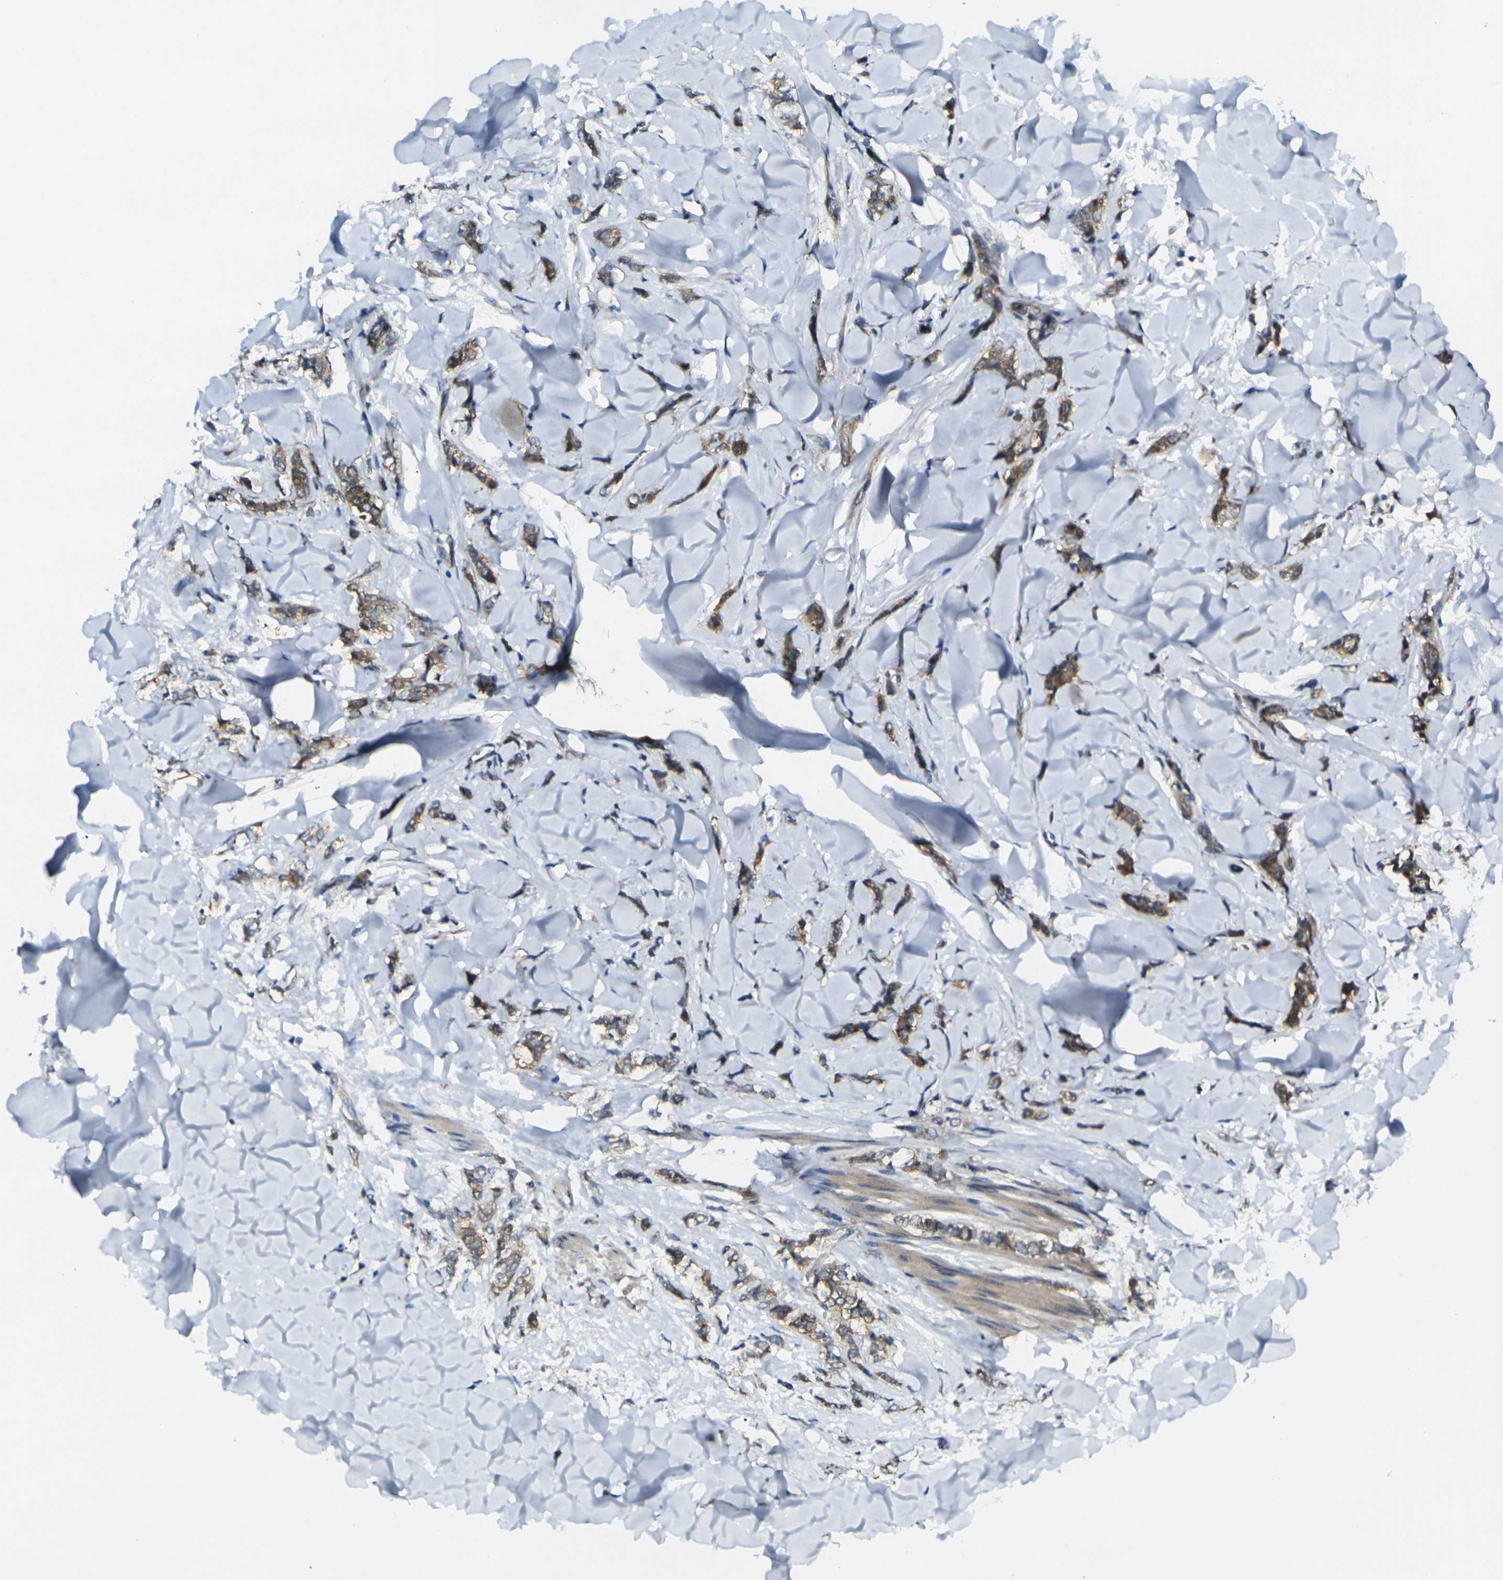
{"staining": {"intensity": "moderate", "quantity": ">75%", "location": "cytoplasmic/membranous"}, "tissue": "breast cancer", "cell_type": "Tumor cells", "image_type": "cancer", "snomed": [{"axis": "morphology", "description": "Lobular carcinoma"}, {"axis": "topography", "description": "Skin"}, {"axis": "topography", "description": "Breast"}], "caption": "DAB immunohistochemical staining of breast cancer demonstrates moderate cytoplasmic/membranous protein staining in approximately >75% of tumor cells.", "gene": "GNA12", "patient": {"sex": "female", "age": 46}}